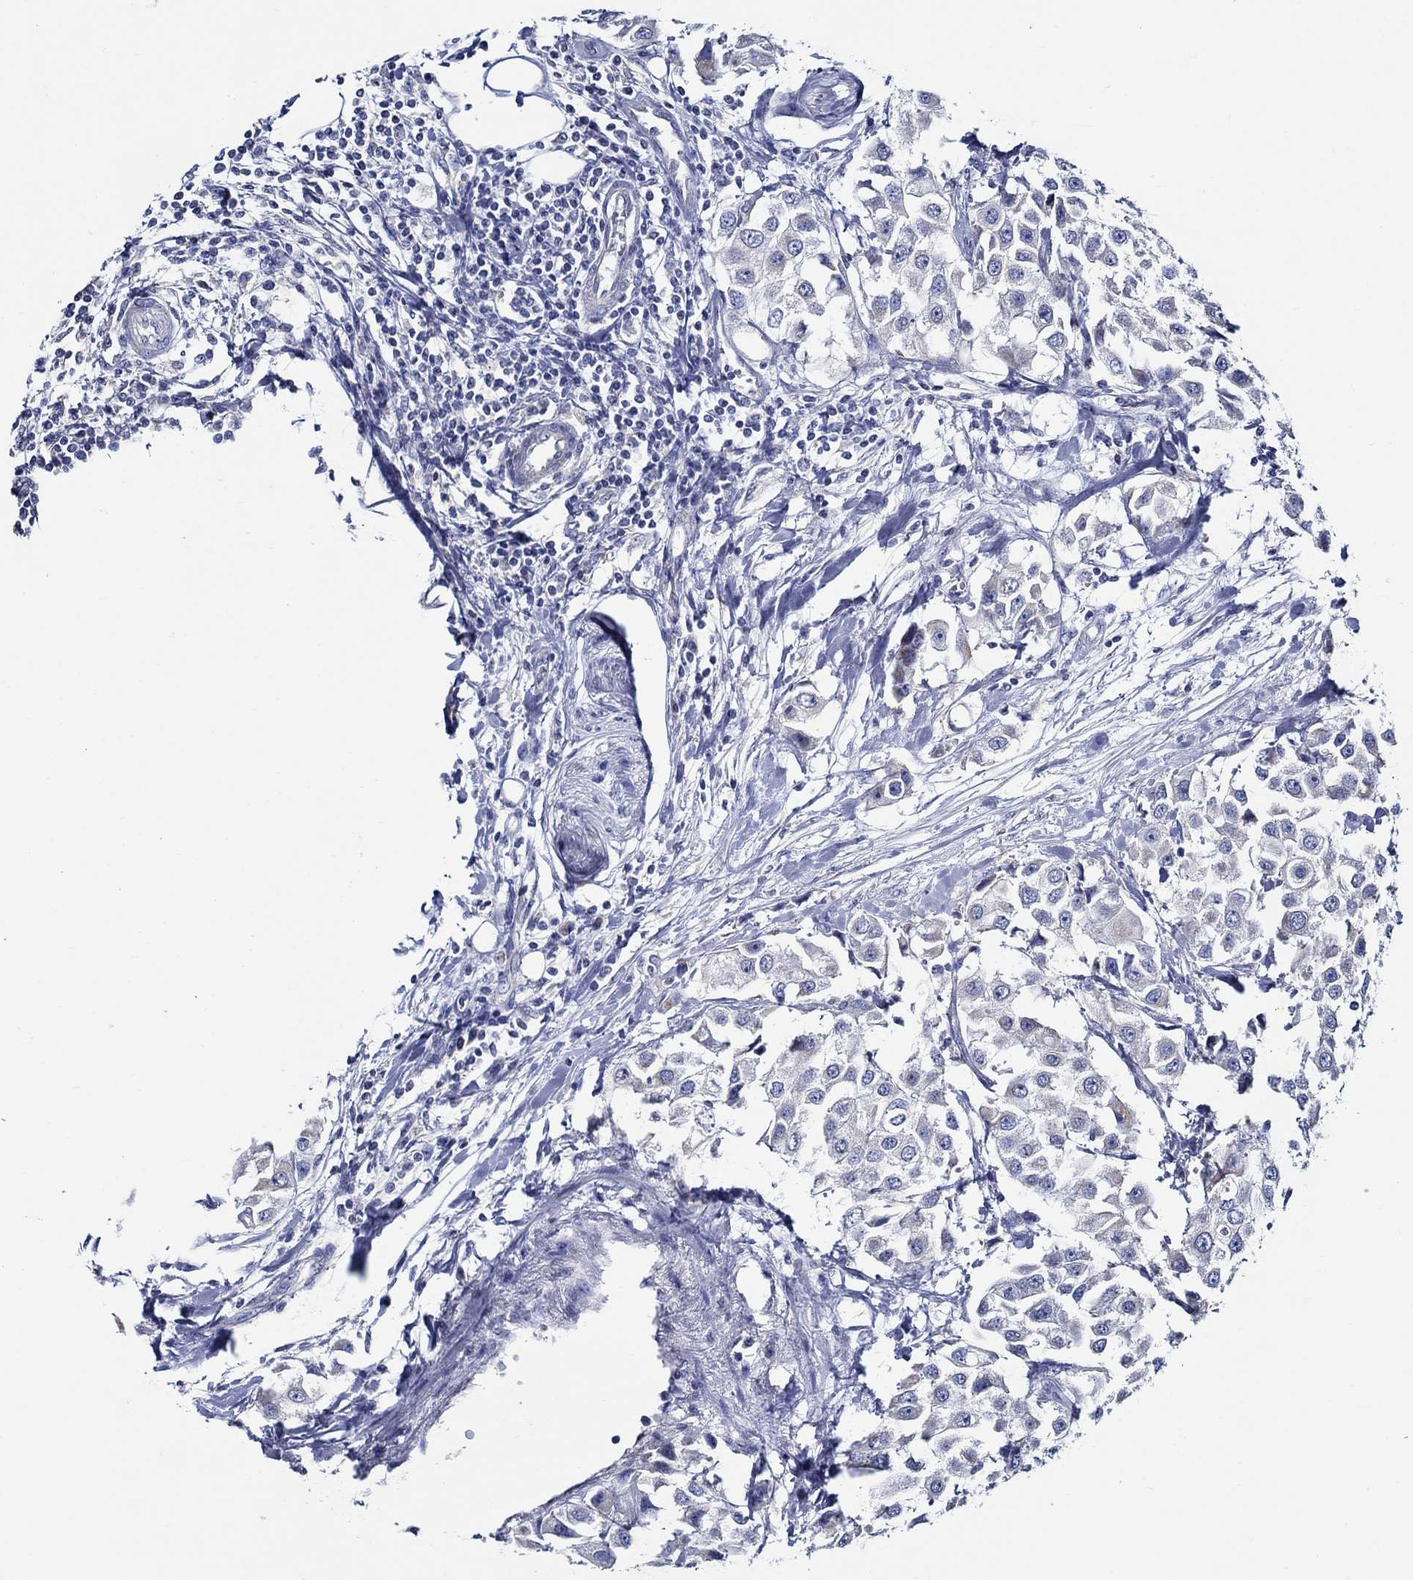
{"staining": {"intensity": "negative", "quantity": "none", "location": "none"}, "tissue": "urothelial cancer", "cell_type": "Tumor cells", "image_type": "cancer", "snomed": [{"axis": "morphology", "description": "Urothelial carcinoma, High grade"}, {"axis": "topography", "description": "Urinary bladder"}], "caption": "A photomicrograph of urothelial cancer stained for a protein shows no brown staining in tumor cells.", "gene": "SKOR1", "patient": {"sex": "female", "age": 64}}